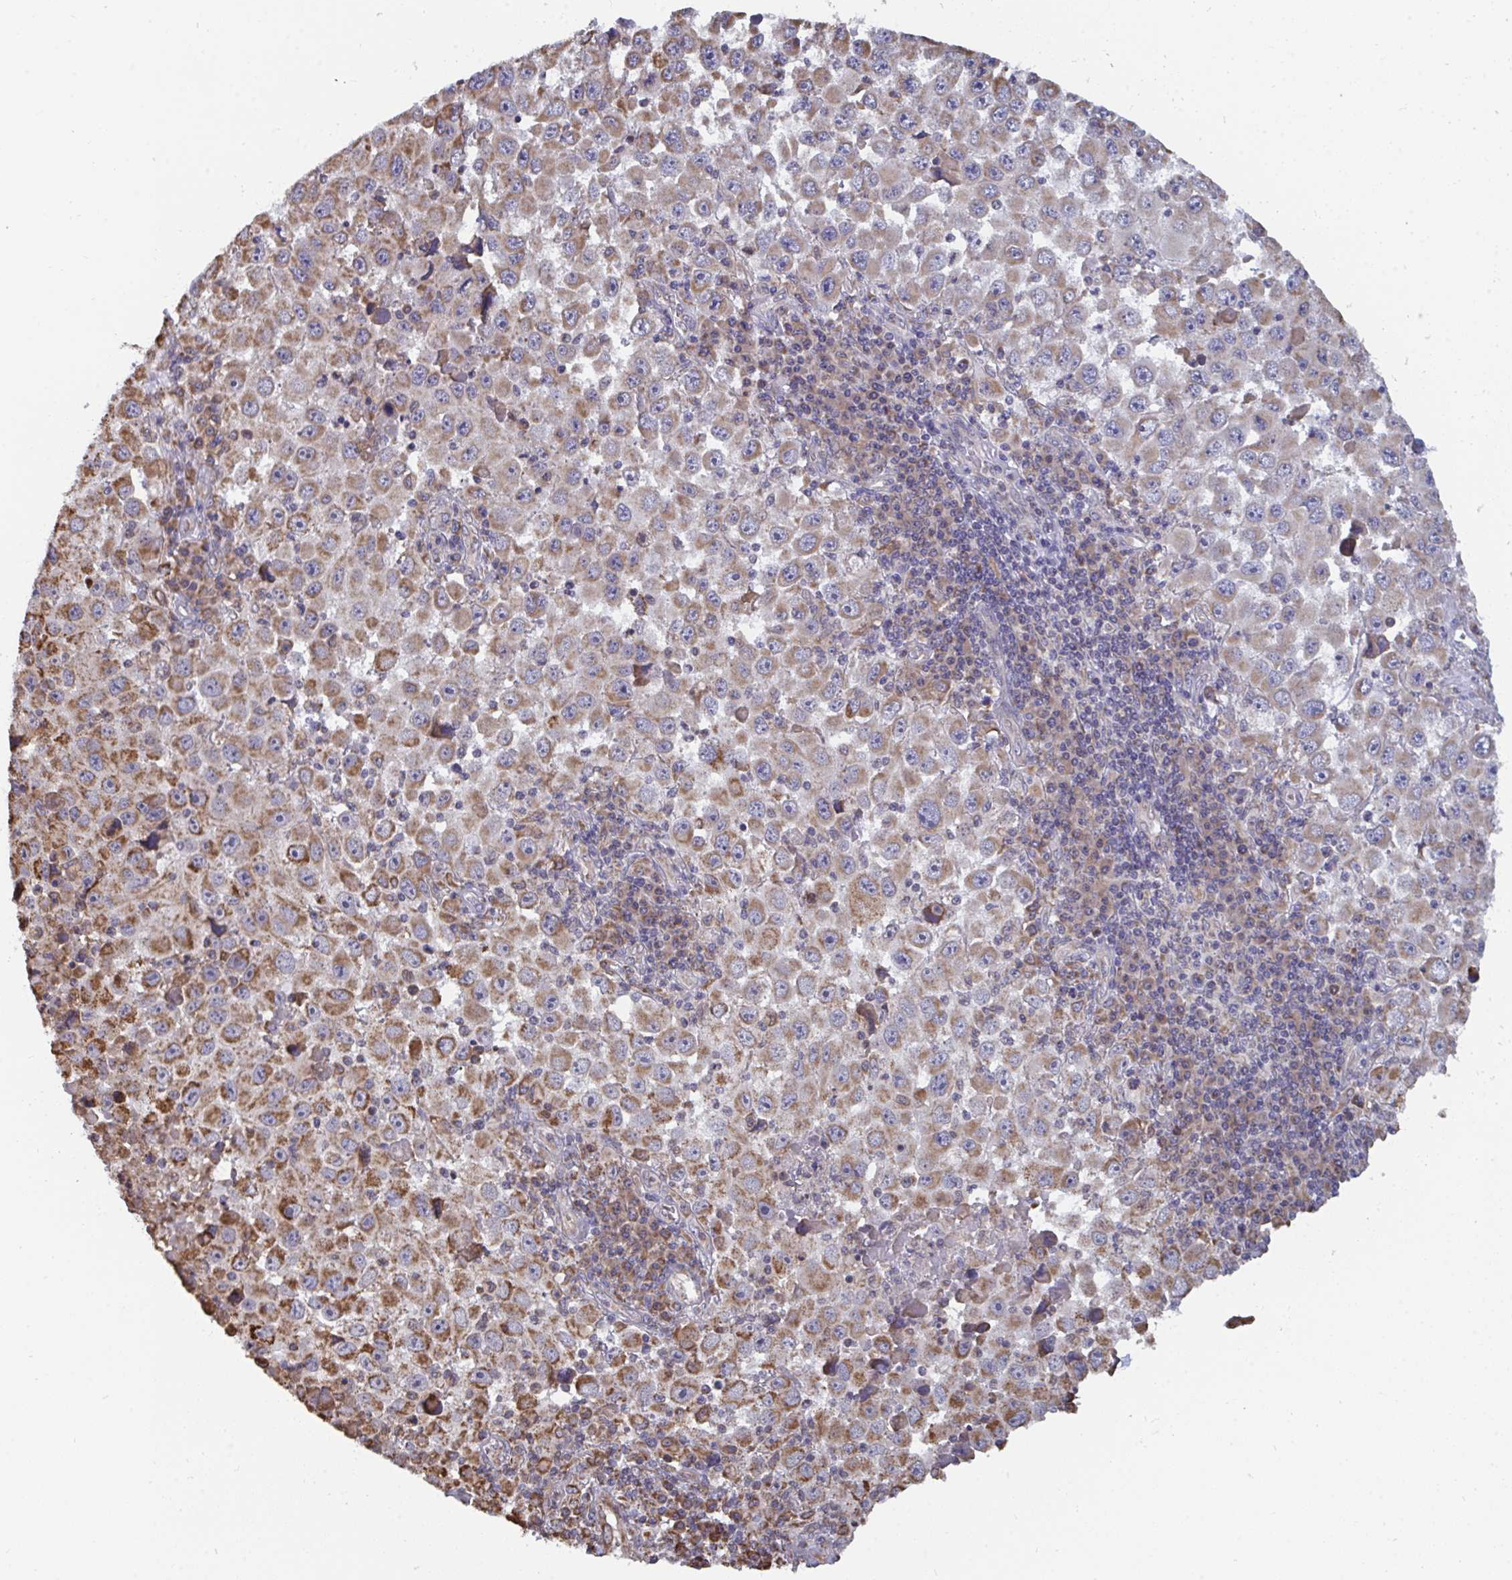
{"staining": {"intensity": "moderate", "quantity": "25%-75%", "location": "cytoplasmic/membranous"}, "tissue": "melanoma", "cell_type": "Tumor cells", "image_type": "cancer", "snomed": [{"axis": "morphology", "description": "Malignant melanoma, Metastatic site"}, {"axis": "topography", "description": "Lymph node"}], "caption": "The histopathology image displays immunohistochemical staining of melanoma. There is moderate cytoplasmic/membranous positivity is identified in about 25%-75% of tumor cells.", "gene": "ELAVL1", "patient": {"sex": "female", "age": 67}}